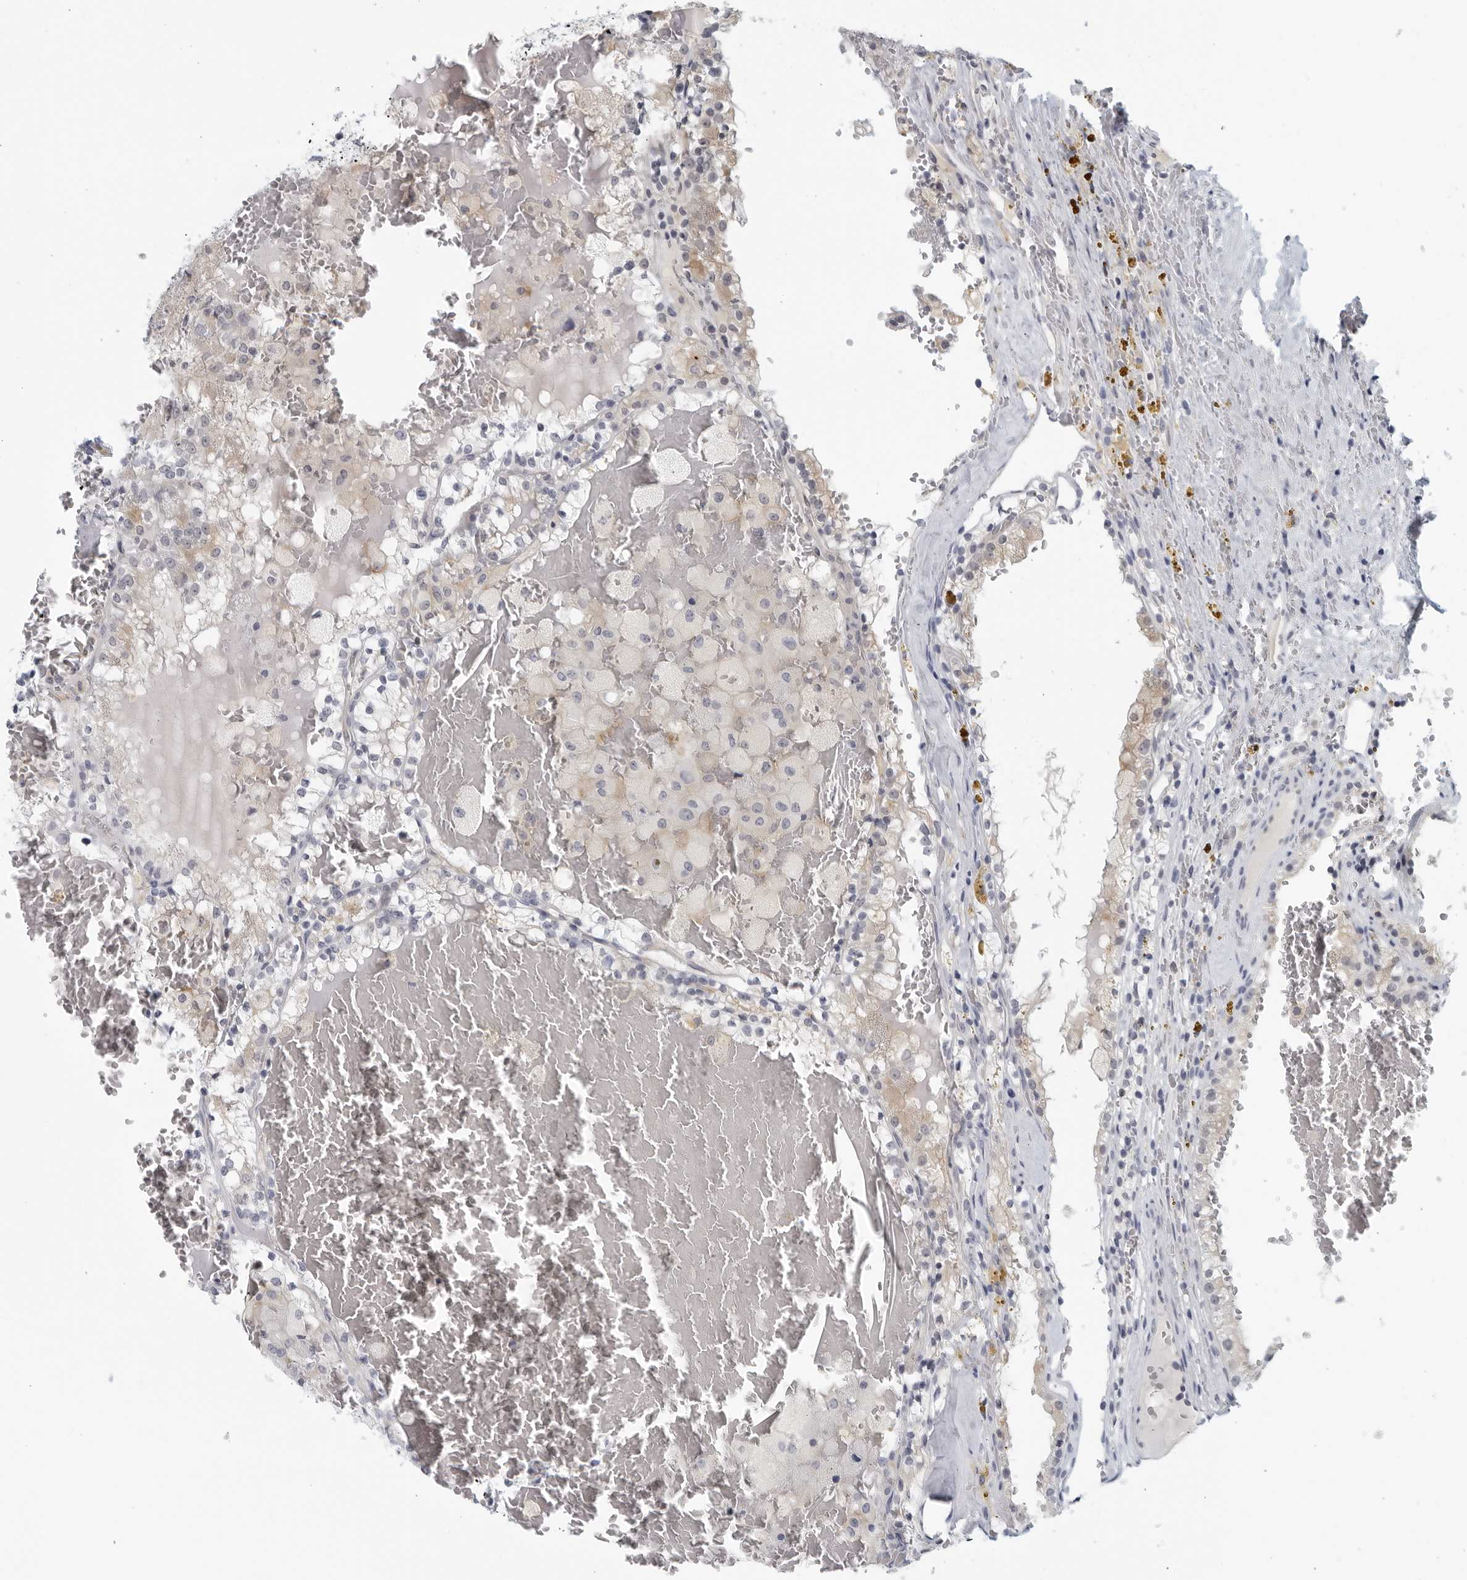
{"staining": {"intensity": "negative", "quantity": "none", "location": "none"}, "tissue": "renal cancer", "cell_type": "Tumor cells", "image_type": "cancer", "snomed": [{"axis": "morphology", "description": "Adenocarcinoma, NOS"}, {"axis": "topography", "description": "Kidney"}], "caption": "High power microscopy image of an IHC histopathology image of renal cancer, revealing no significant staining in tumor cells.", "gene": "MATN1", "patient": {"sex": "female", "age": 56}}